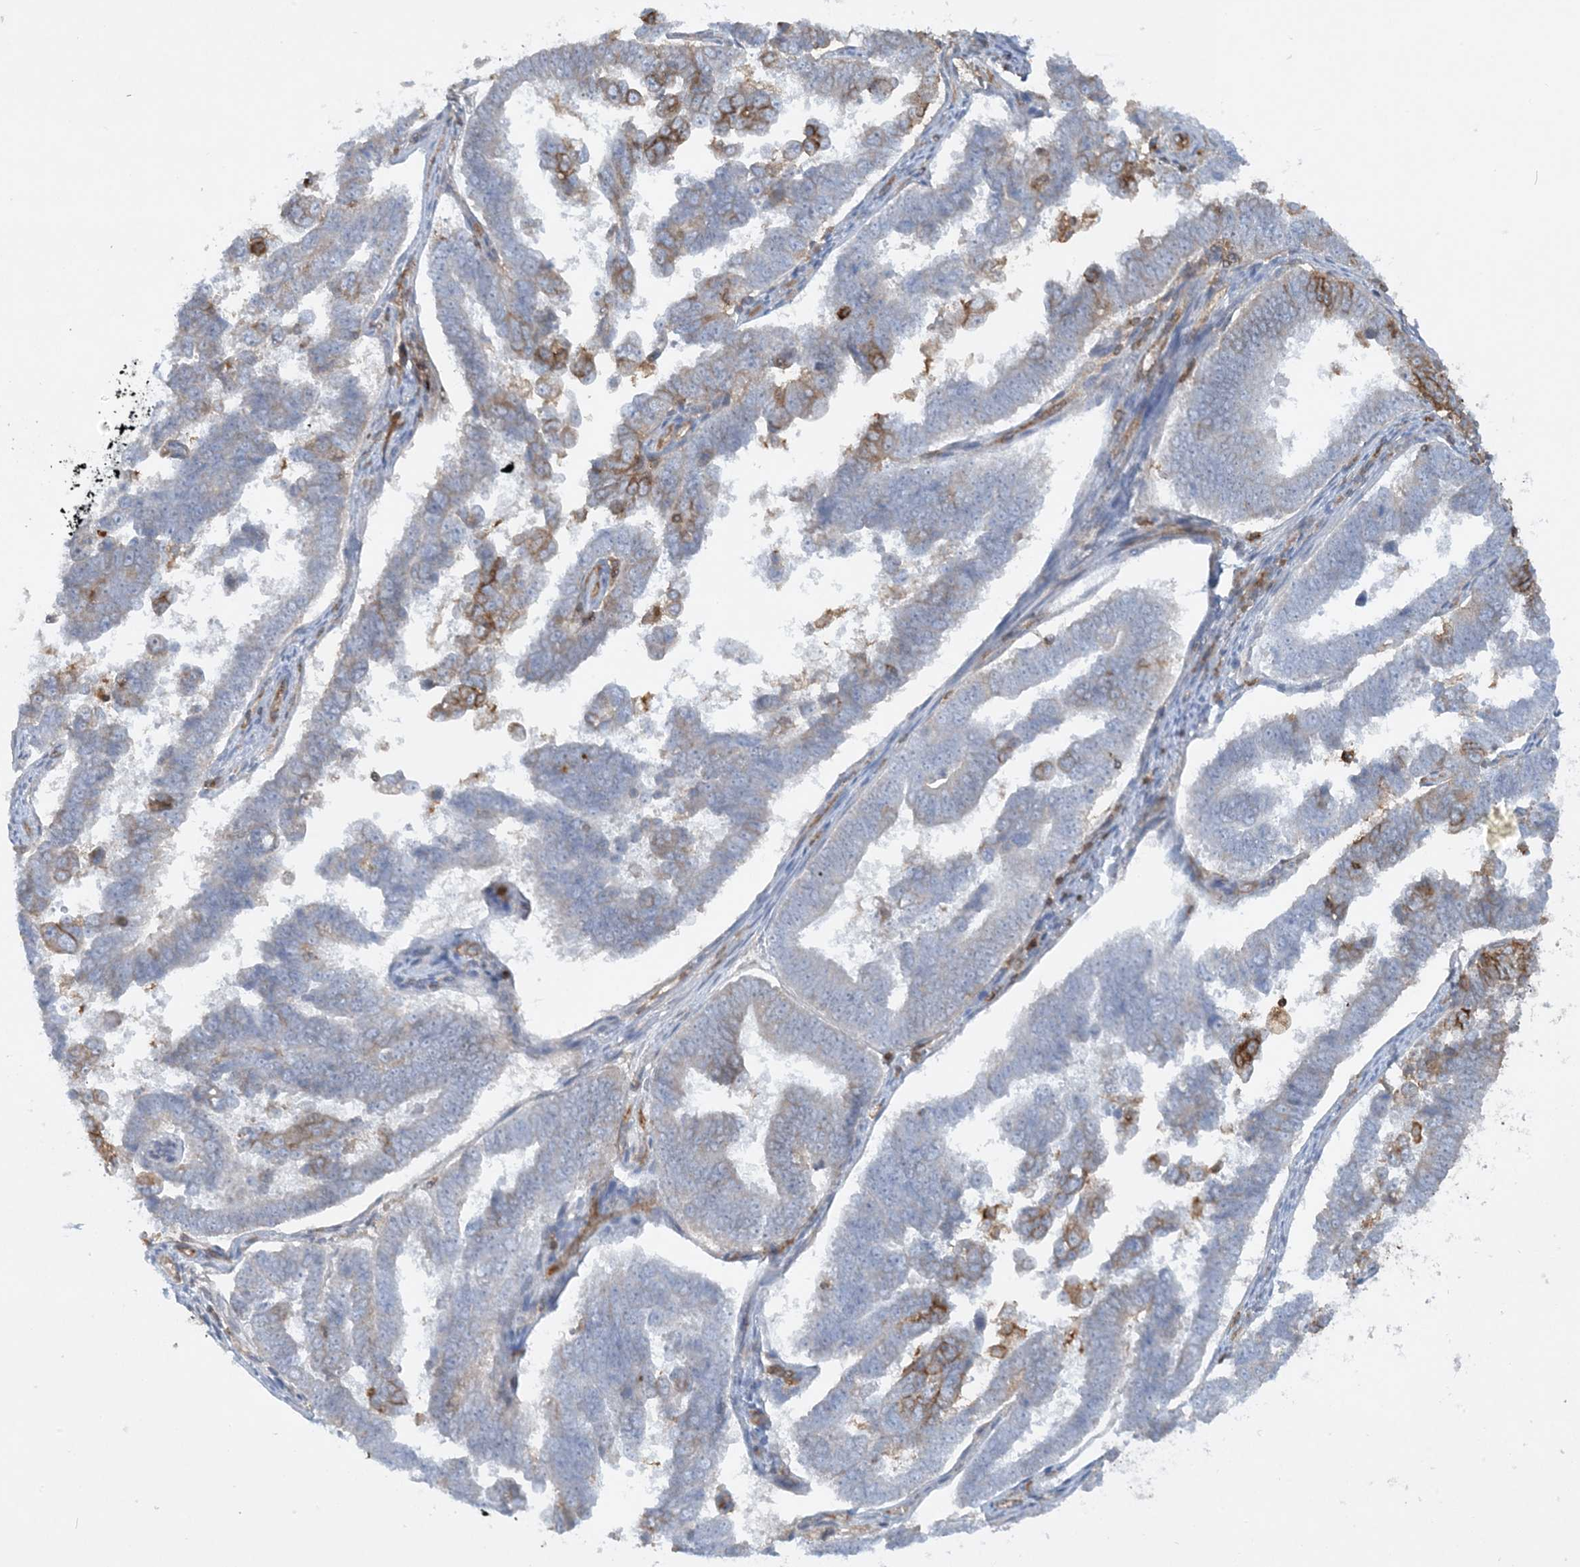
{"staining": {"intensity": "moderate", "quantity": "<25%", "location": "cytoplasmic/membranous"}, "tissue": "endometrial cancer", "cell_type": "Tumor cells", "image_type": "cancer", "snomed": [{"axis": "morphology", "description": "Adenocarcinoma, NOS"}, {"axis": "topography", "description": "Endometrium"}], "caption": "Human adenocarcinoma (endometrial) stained with a protein marker demonstrates moderate staining in tumor cells.", "gene": "HLA-E", "patient": {"sex": "female", "age": 75}}